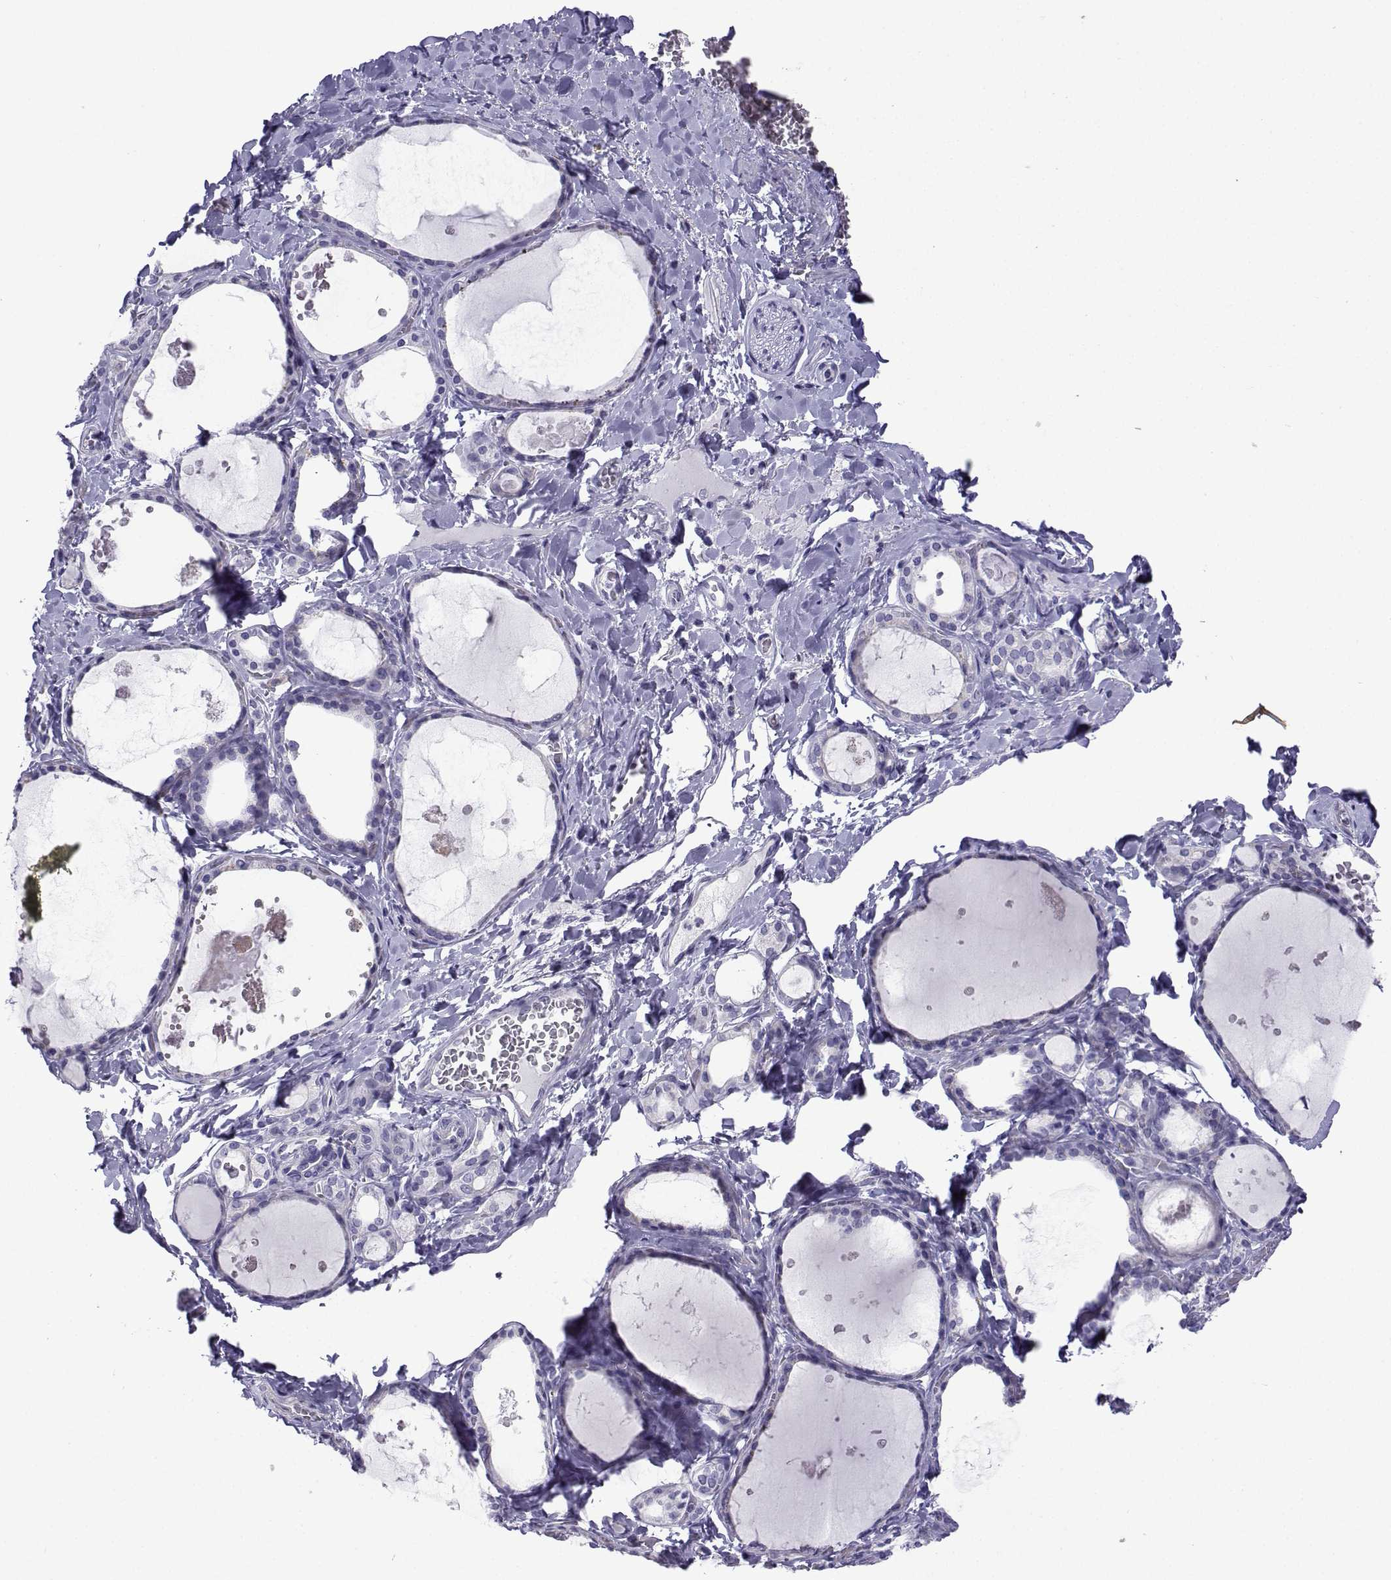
{"staining": {"intensity": "negative", "quantity": "none", "location": "none"}, "tissue": "thyroid gland", "cell_type": "Glandular cells", "image_type": "normal", "snomed": [{"axis": "morphology", "description": "Normal tissue, NOS"}, {"axis": "topography", "description": "Thyroid gland"}], "caption": "Unremarkable thyroid gland was stained to show a protein in brown. There is no significant expression in glandular cells.", "gene": "CFAP70", "patient": {"sex": "female", "age": 56}}